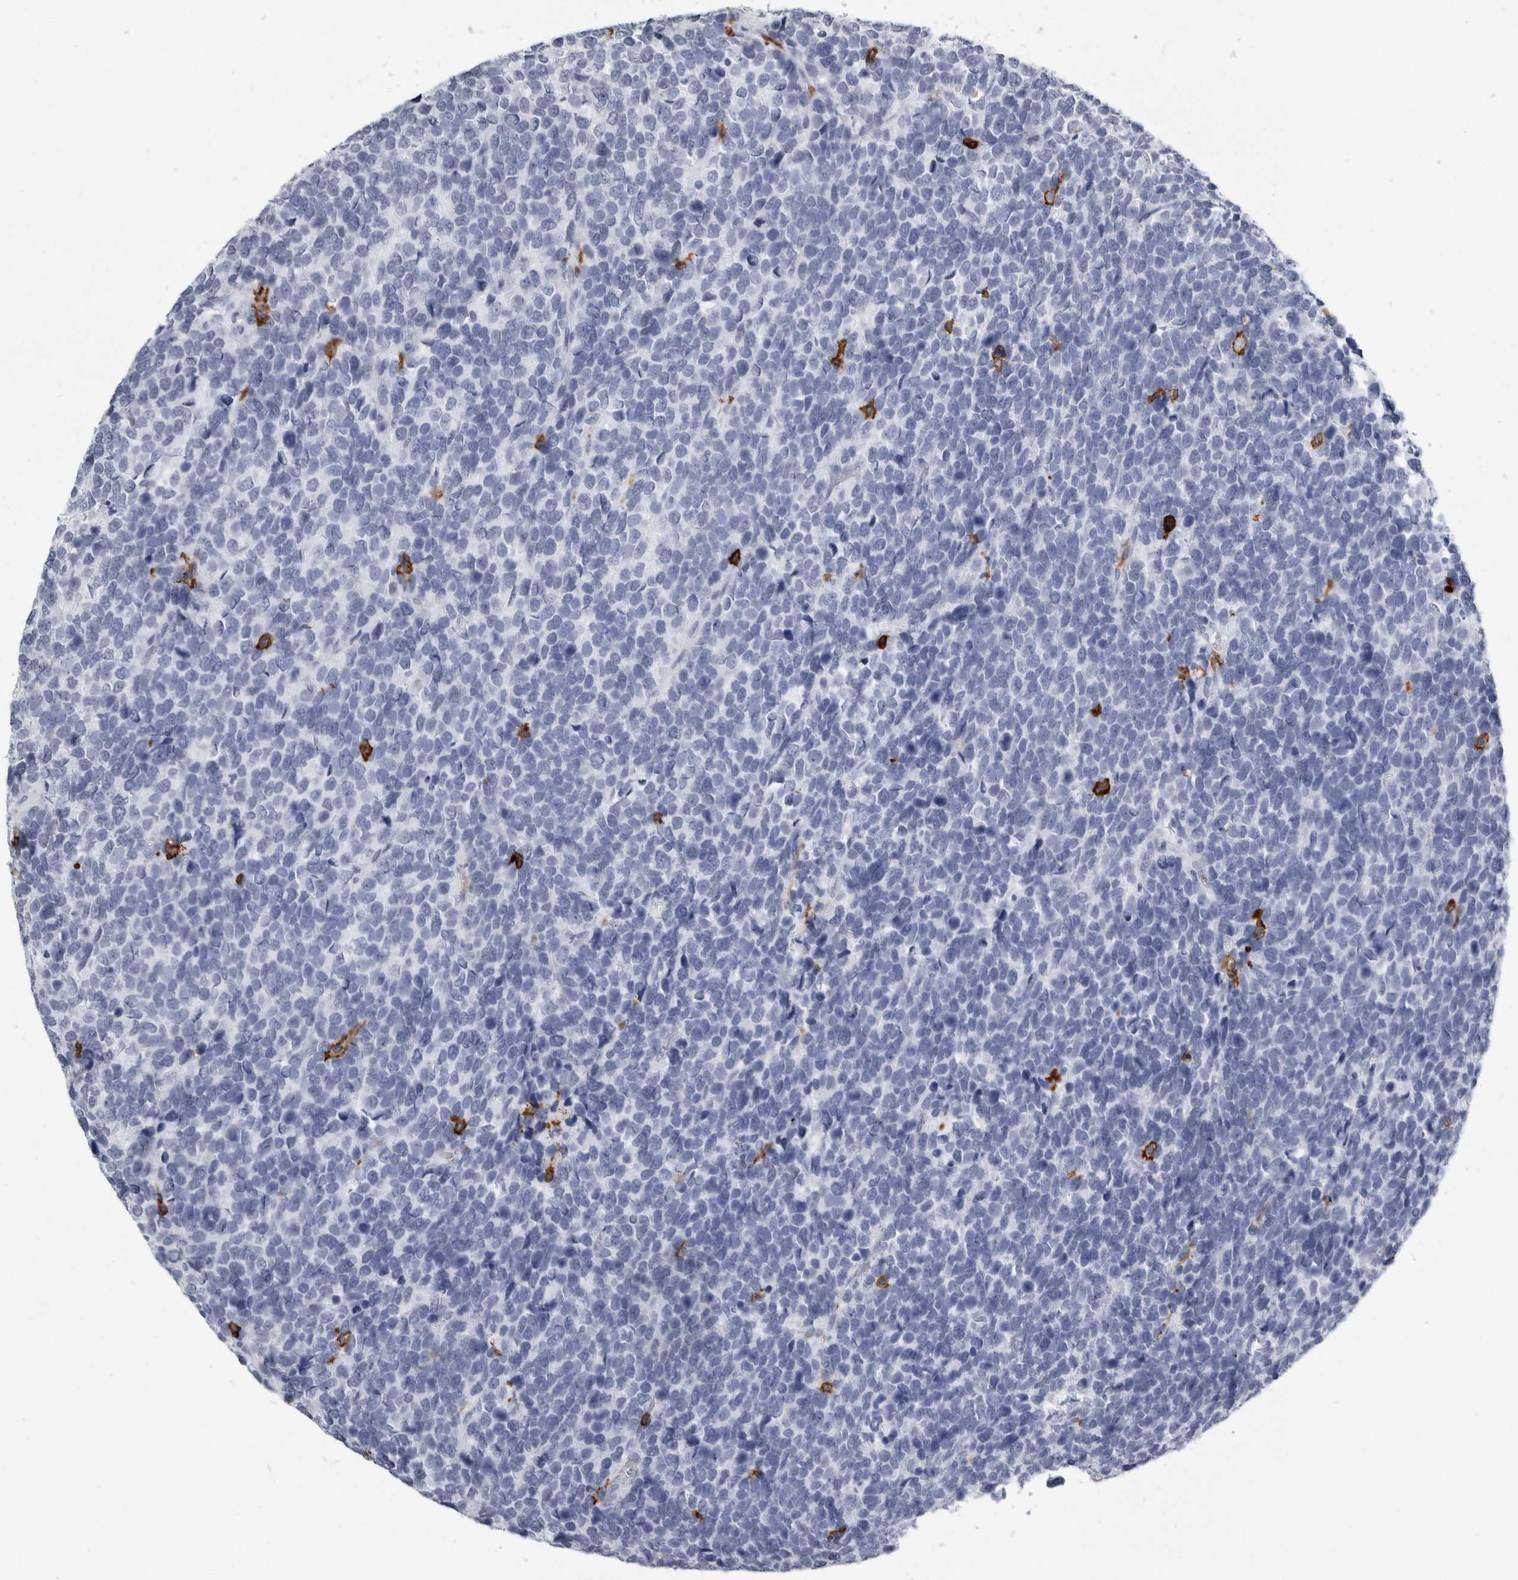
{"staining": {"intensity": "negative", "quantity": "none", "location": "none"}, "tissue": "urothelial cancer", "cell_type": "Tumor cells", "image_type": "cancer", "snomed": [{"axis": "morphology", "description": "Urothelial carcinoma, High grade"}, {"axis": "topography", "description": "Urinary bladder"}], "caption": "Human high-grade urothelial carcinoma stained for a protein using IHC shows no staining in tumor cells.", "gene": "FCER1G", "patient": {"sex": "female", "age": 82}}